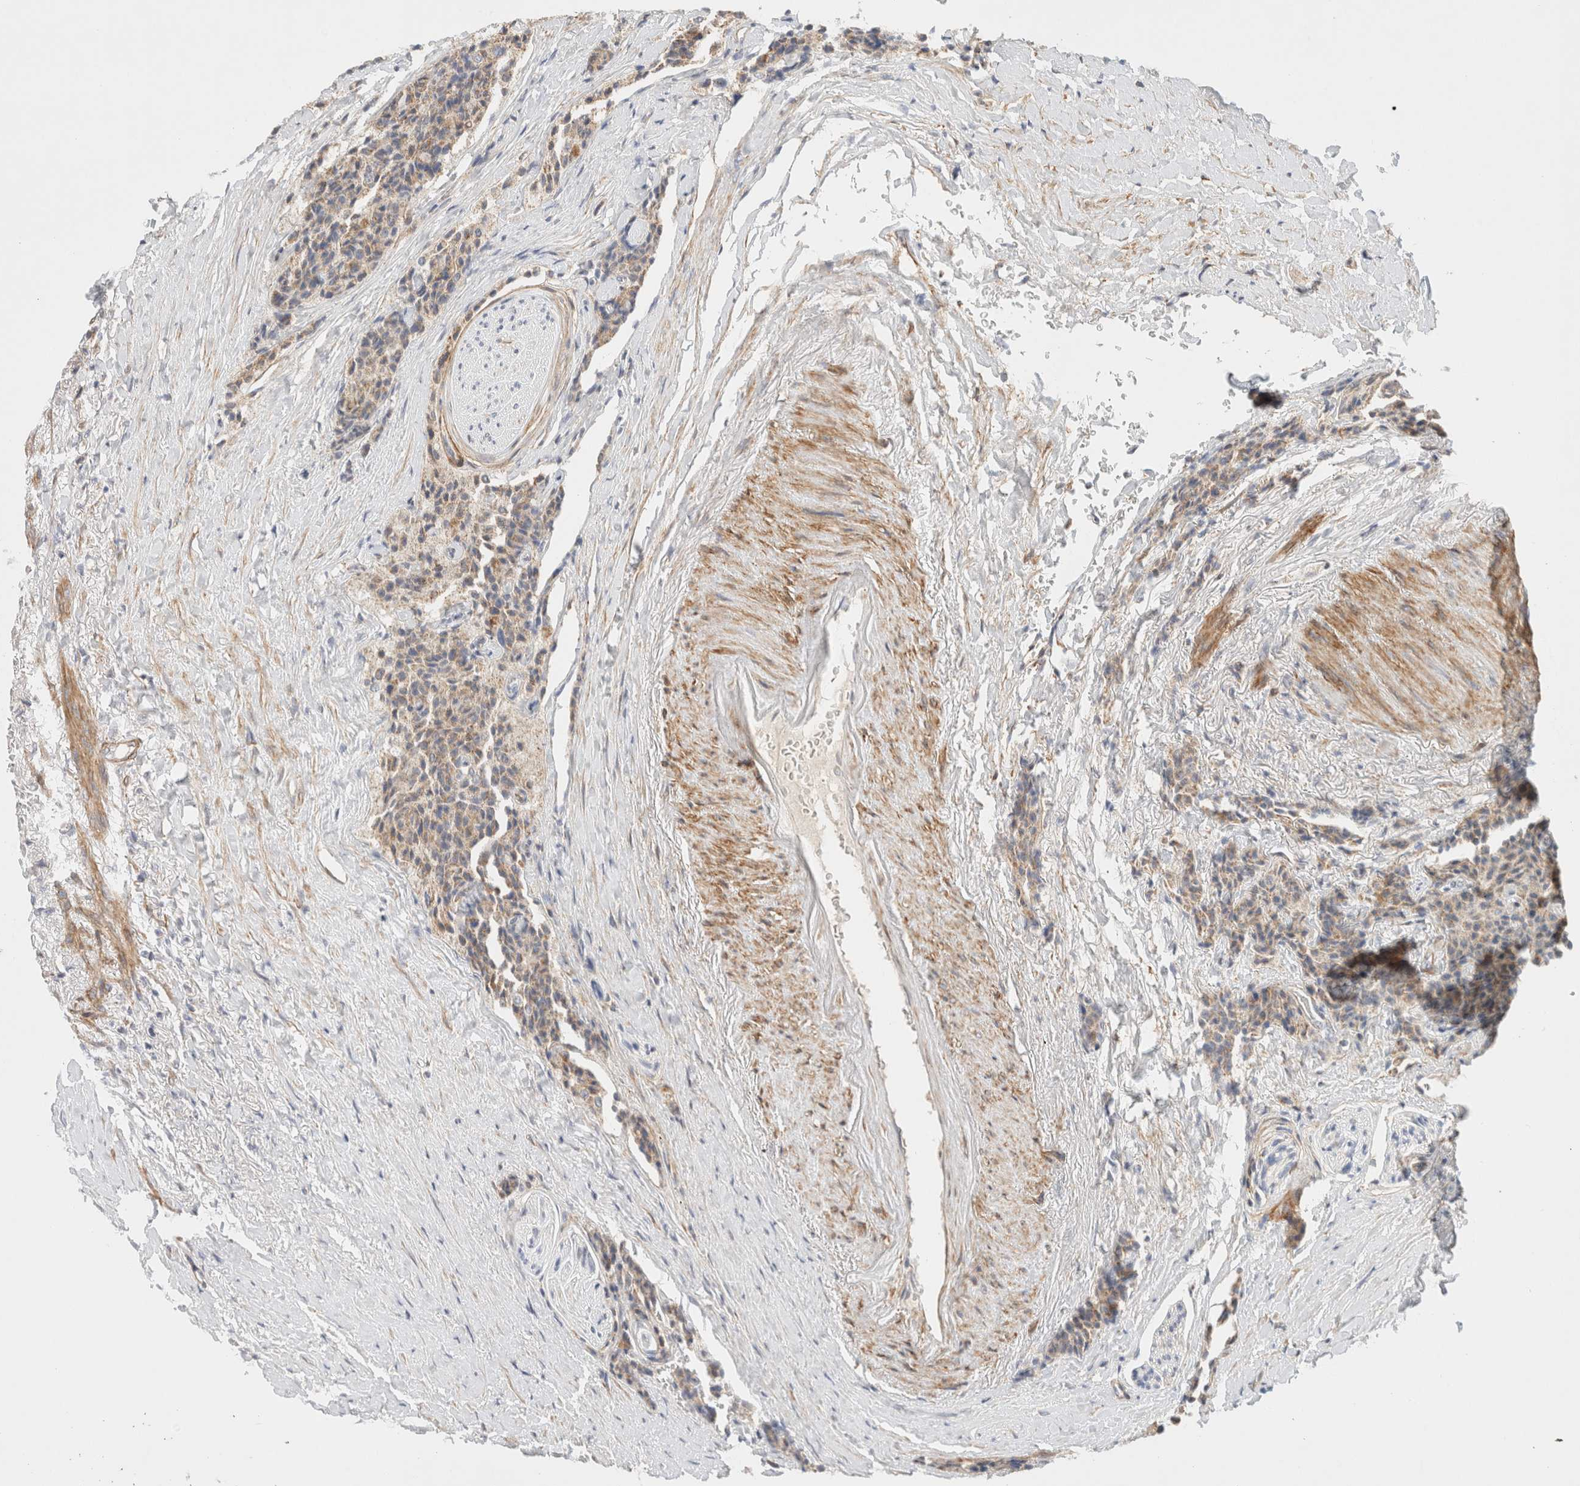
{"staining": {"intensity": "weak", "quantity": ">75%", "location": "cytoplasmic/membranous"}, "tissue": "carcinoid", "cell_type": "Tumor cells", "image_type": "cancer", "snomed": [{"axis": "morphology", "description": "Carcinoid, malignant, NOS"}, {"axis": "topography", "description": "Colon"}], "caption": "Weak cytoplasmic/membranous protein staining is identified in approximately >75% of tumor cells in carcinoid.", "gene": "MRM3", "patient": {"sex": "female", "age": 61}}